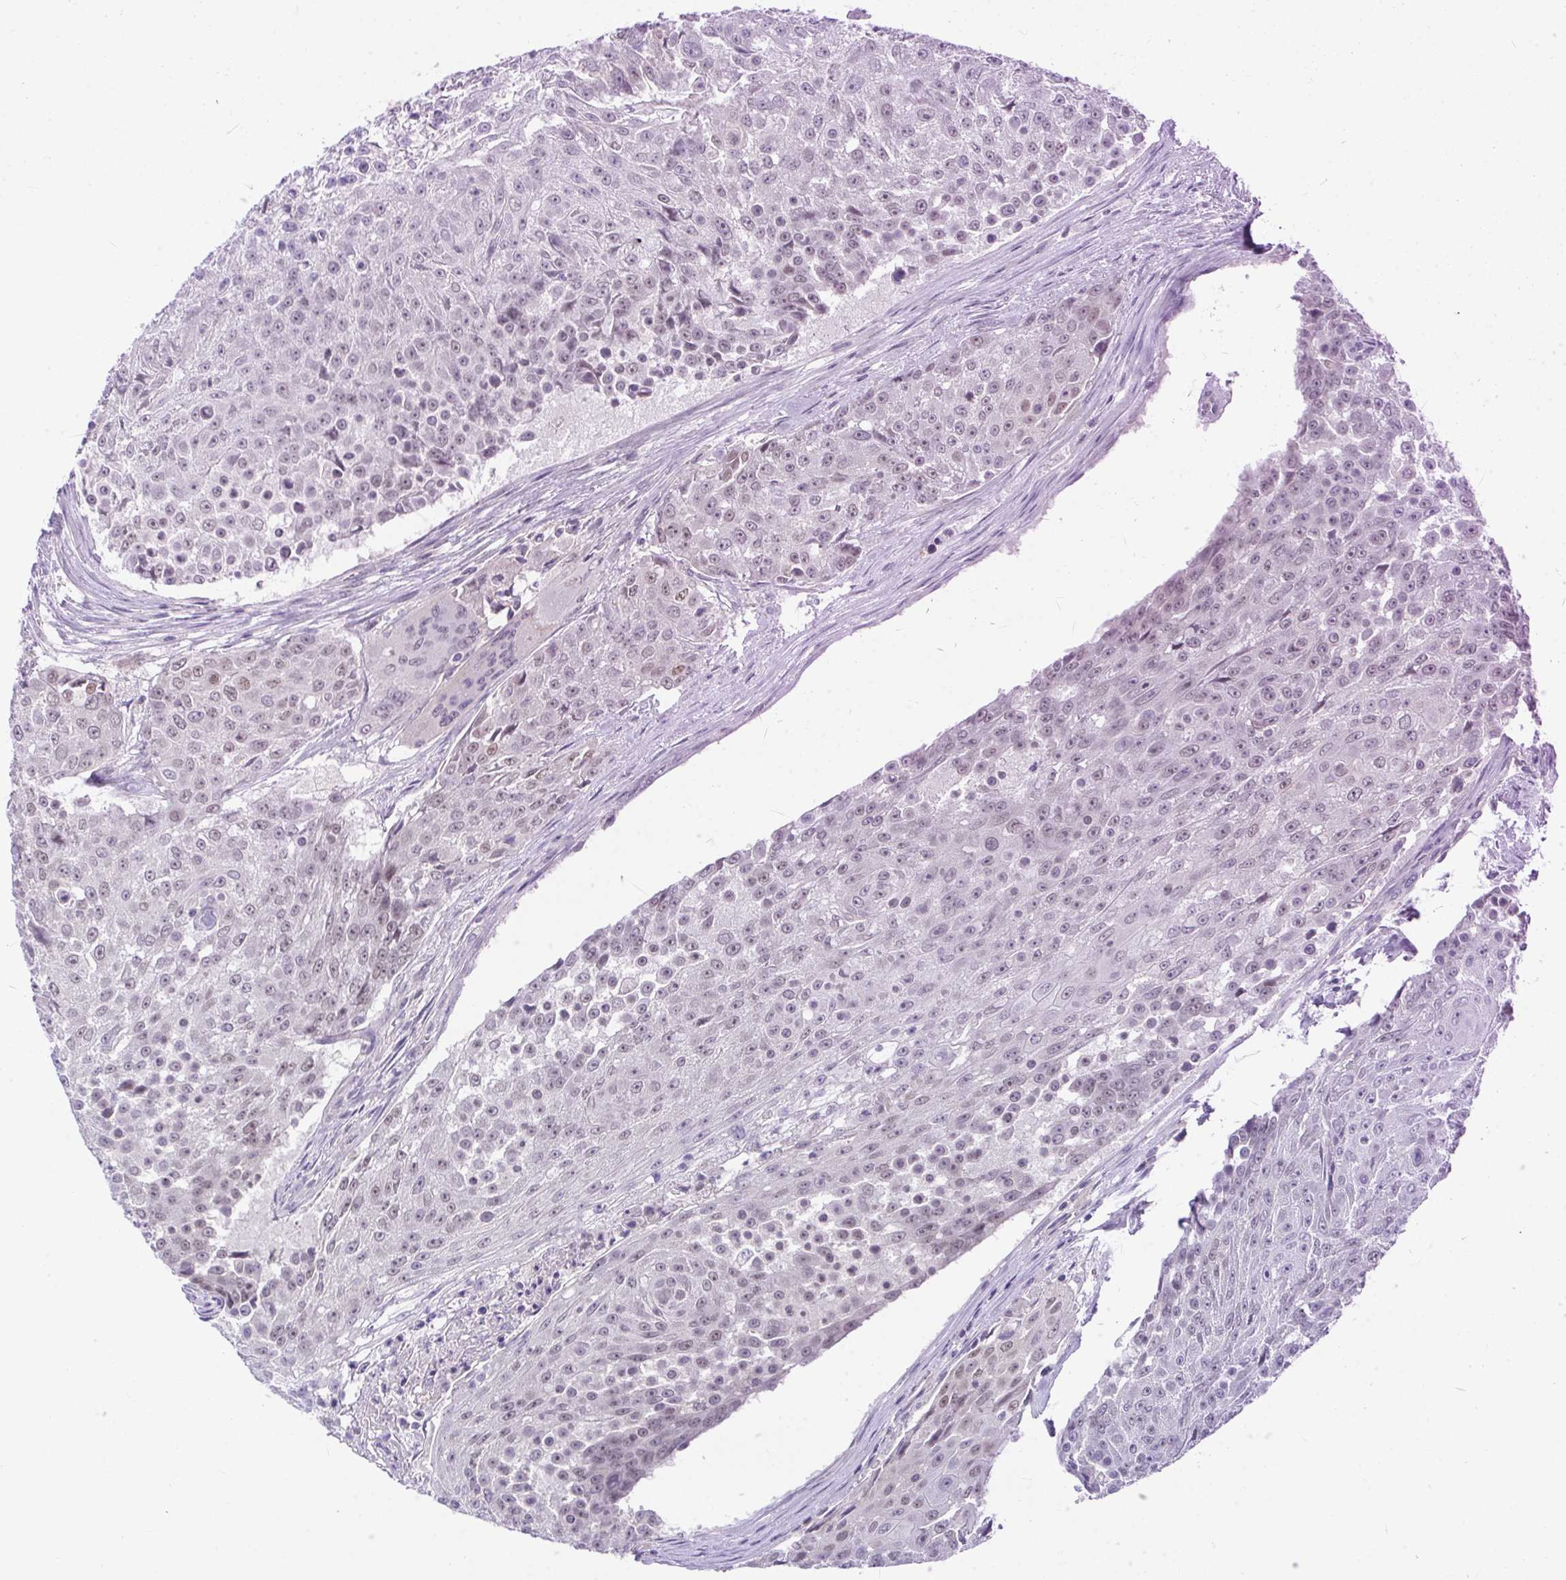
{"staining": {"intensity": "weak", "quantity": "<25%", "location": "nuclear"}, "tissue": "urothelial cancer", "cell_type": "Tumor cells", "image_type": "cancer", "snomed": [{"axis": "morphology", "description": "Urothelial carcinoma, High grade"}, {"axis": "topography", "description": "Urinary bladder"}], "caption": "This is a histopathology image of immunohistochemistry staining of urothelial carcinoma (high-grade), which shows no positivity in tumor cells.", "gene": "UBE2Q1", "patient": {"sex": "female", "age": 63}}